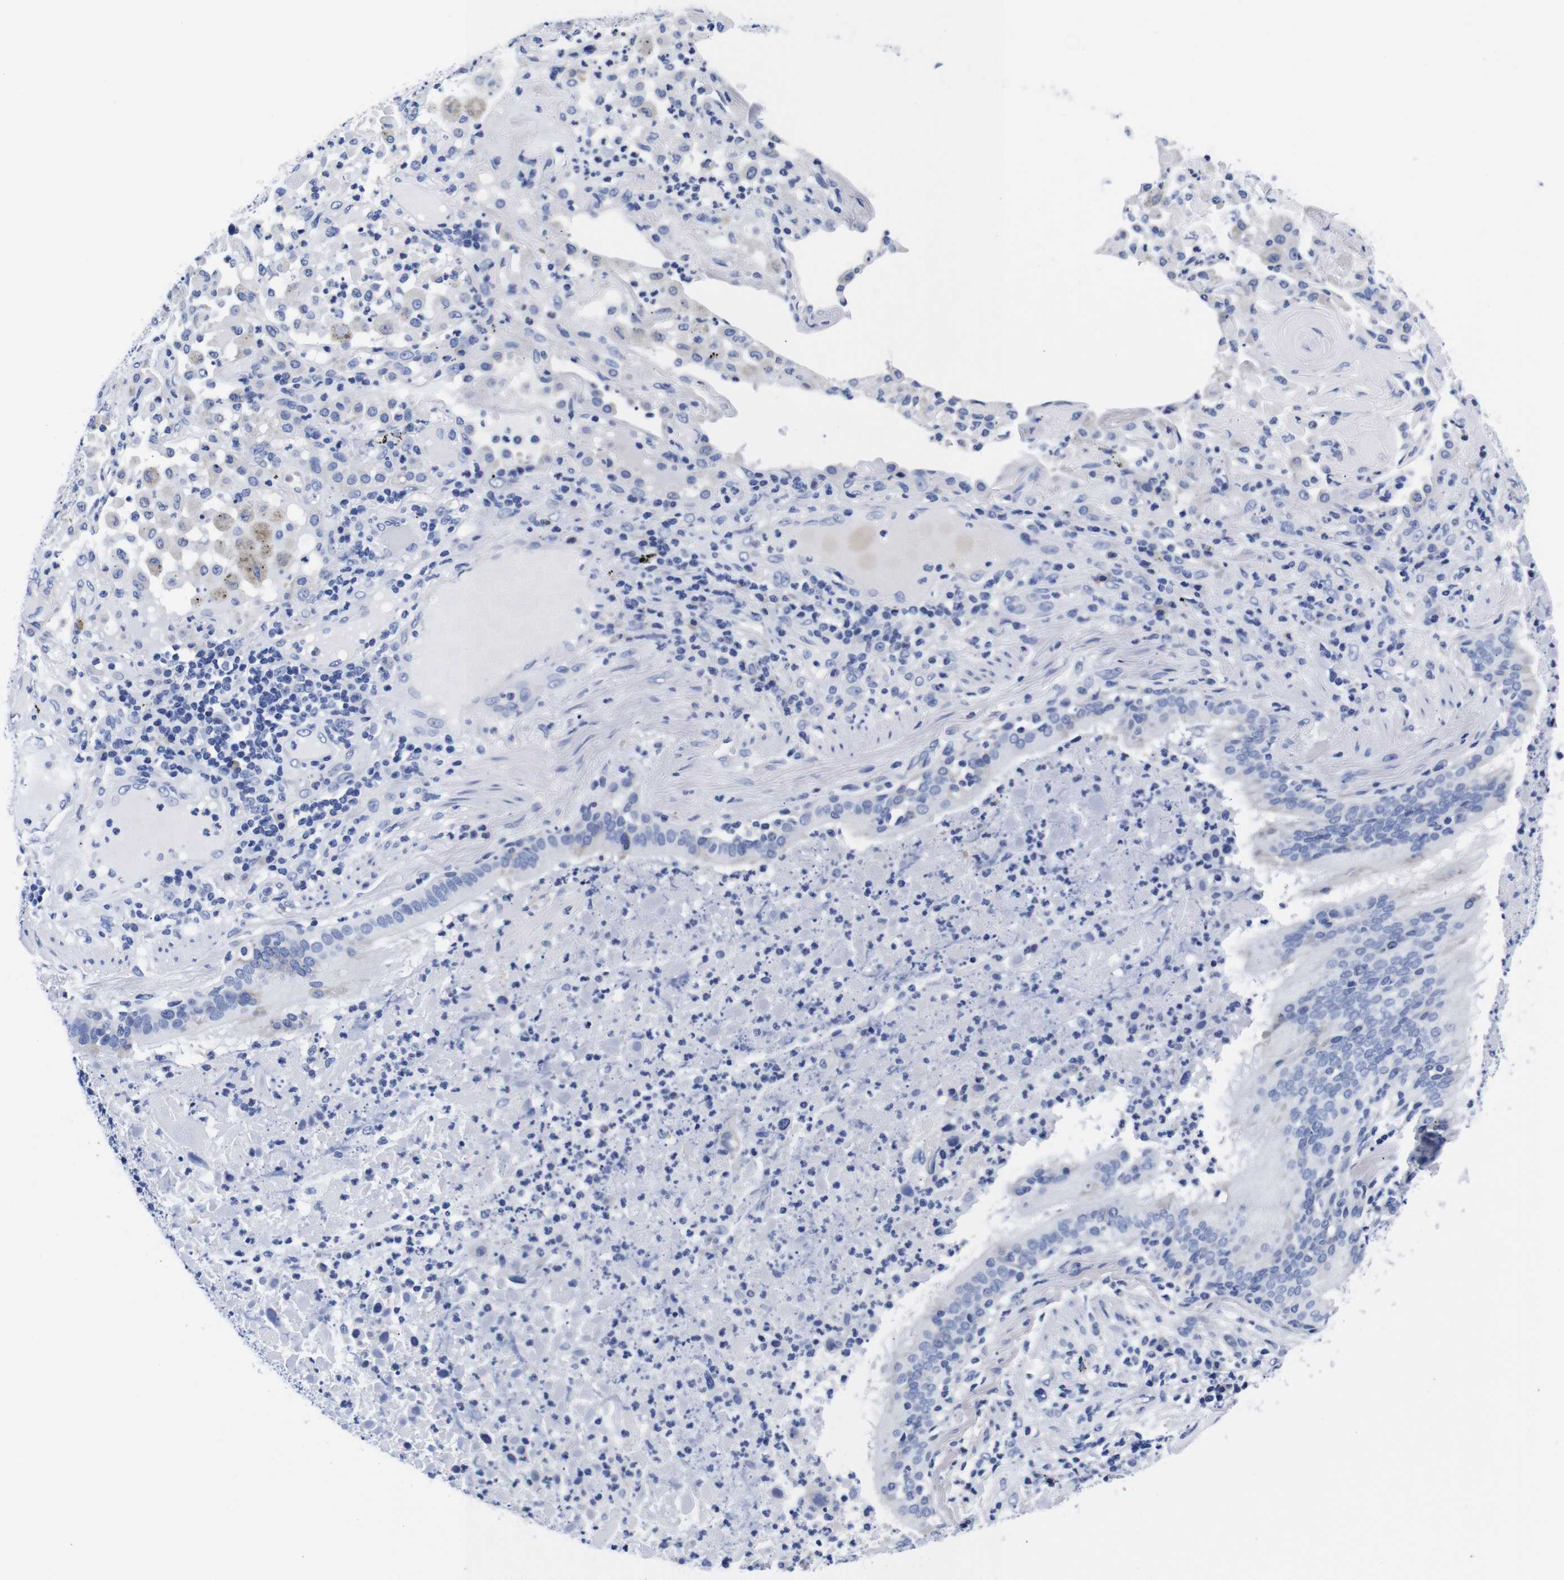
{"staining": {"intensity": "negative", "quantity": "none", "location": "none"}, "tissue": "lung cancer", "cell_type": "Tumor cells", "image_type": "cancer", "snomed": [{"axis": "morphology", "description": "Squamous cell carcinoma, NOS"}, {"axis": "topography", "description": "Lung"}], "caption": "The photomicrograph shows no significant positivity in tumor cells of lung cancer. The staining was performed using DAB to visualize the protein expression in brown, while the nuclei were stained in blue with hematoxylin (Magnification: 20x).", "gene": "CLEC4G", "patient": {"sex": "male", "age": 57}}